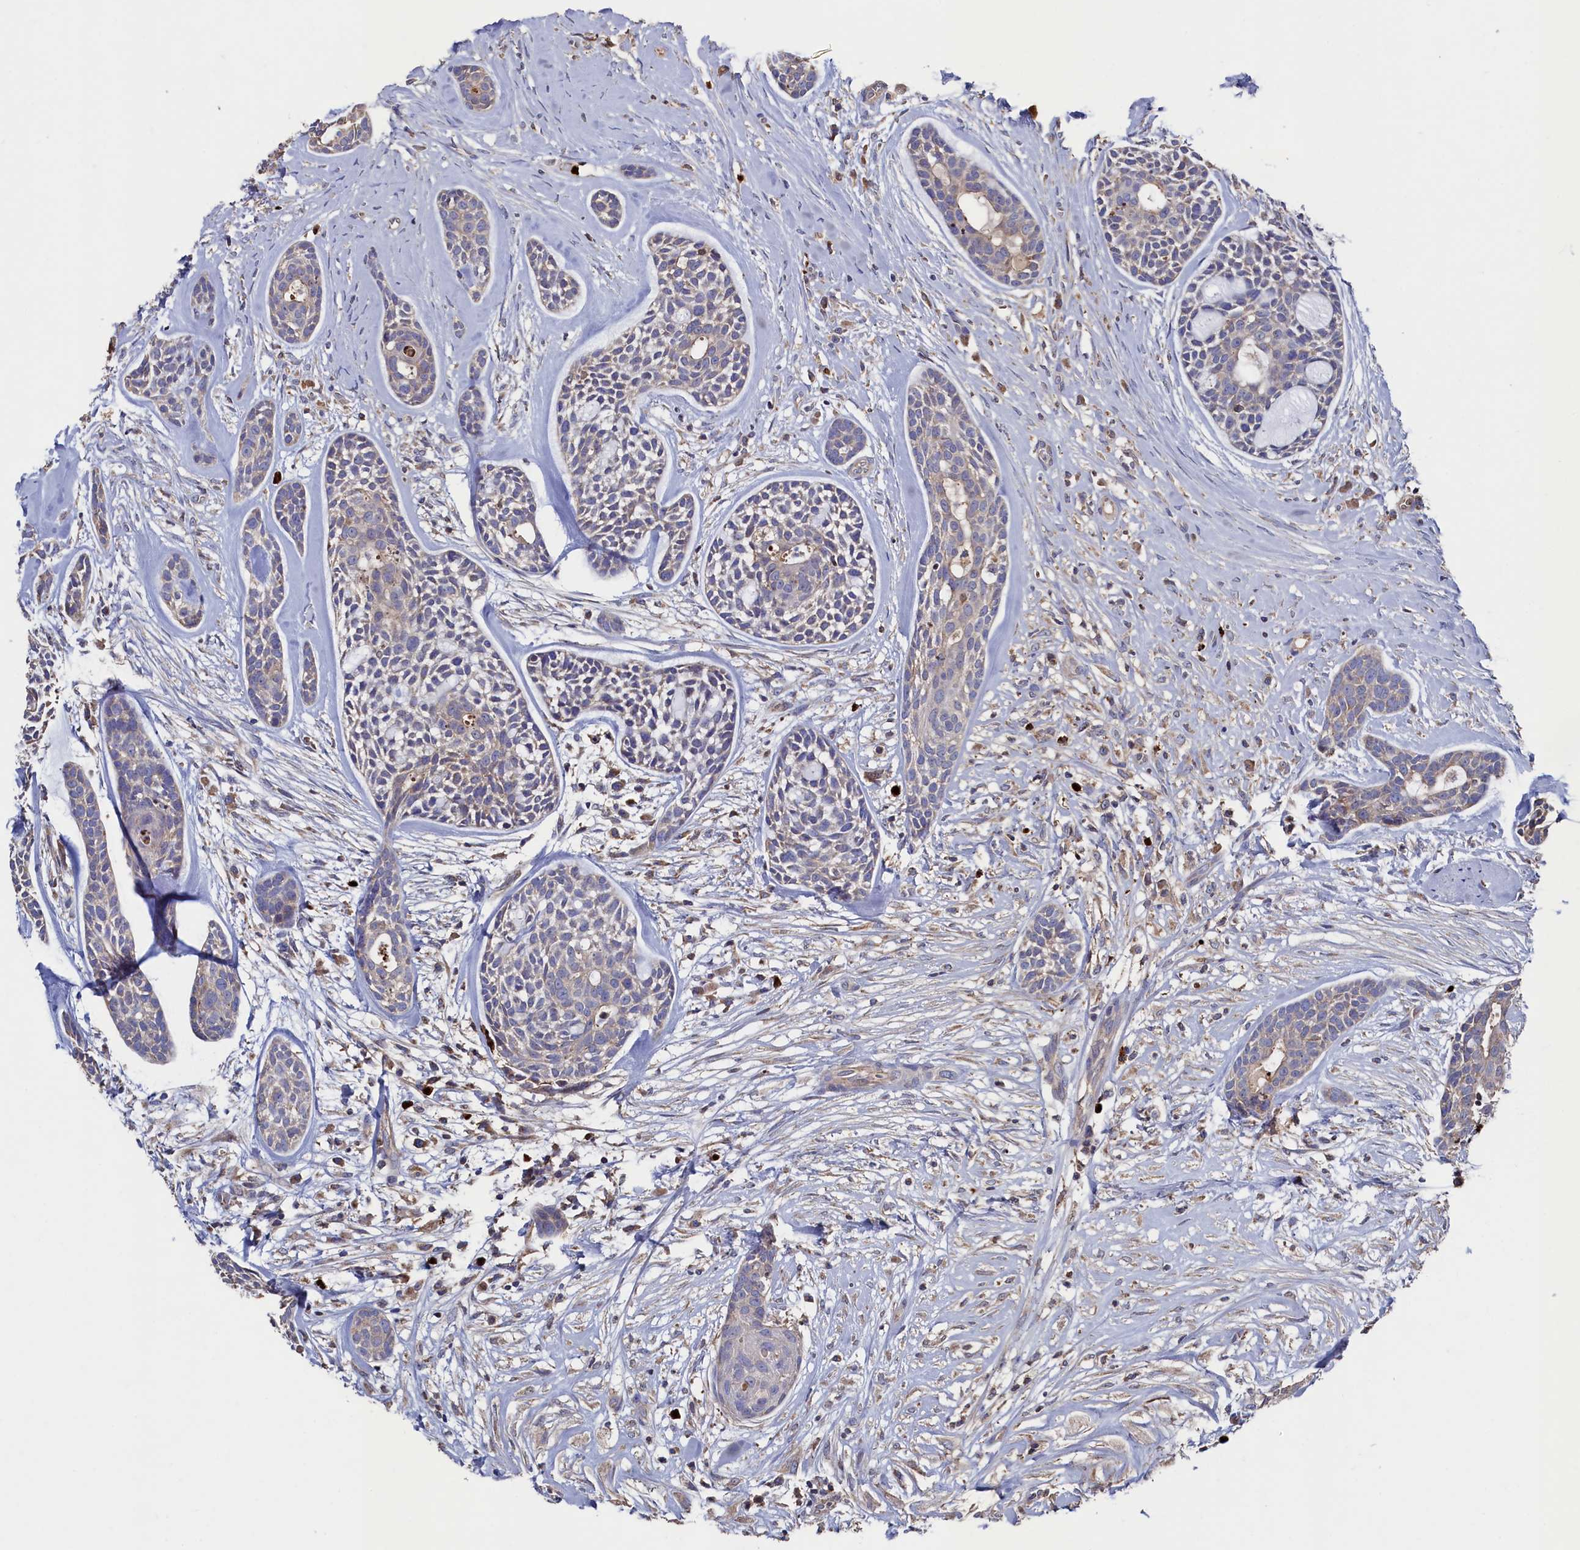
{"staining": {"intensity": "weak", "quantity": ">75%", "location": "cytoplasmic/membranous"}, "tissue": "head and neck cancer", "cell_type": "Tumor cells", "image_type": "cancer", "snomed": [{"axis": "morphology", "description": "Adenocarcinoma, NOS"}, {"axis": "topography", "description": "Subcutis"}, {"axis": "topography", "description": "Head-Neck"}], "caption": "Head and neck cancer stained with IHC exhibits weak cytoplasmic/membranous expression in approximately >75% of tumor cells.", "gene": "TK2", "patient": {"sex": "female", "age": 73}}